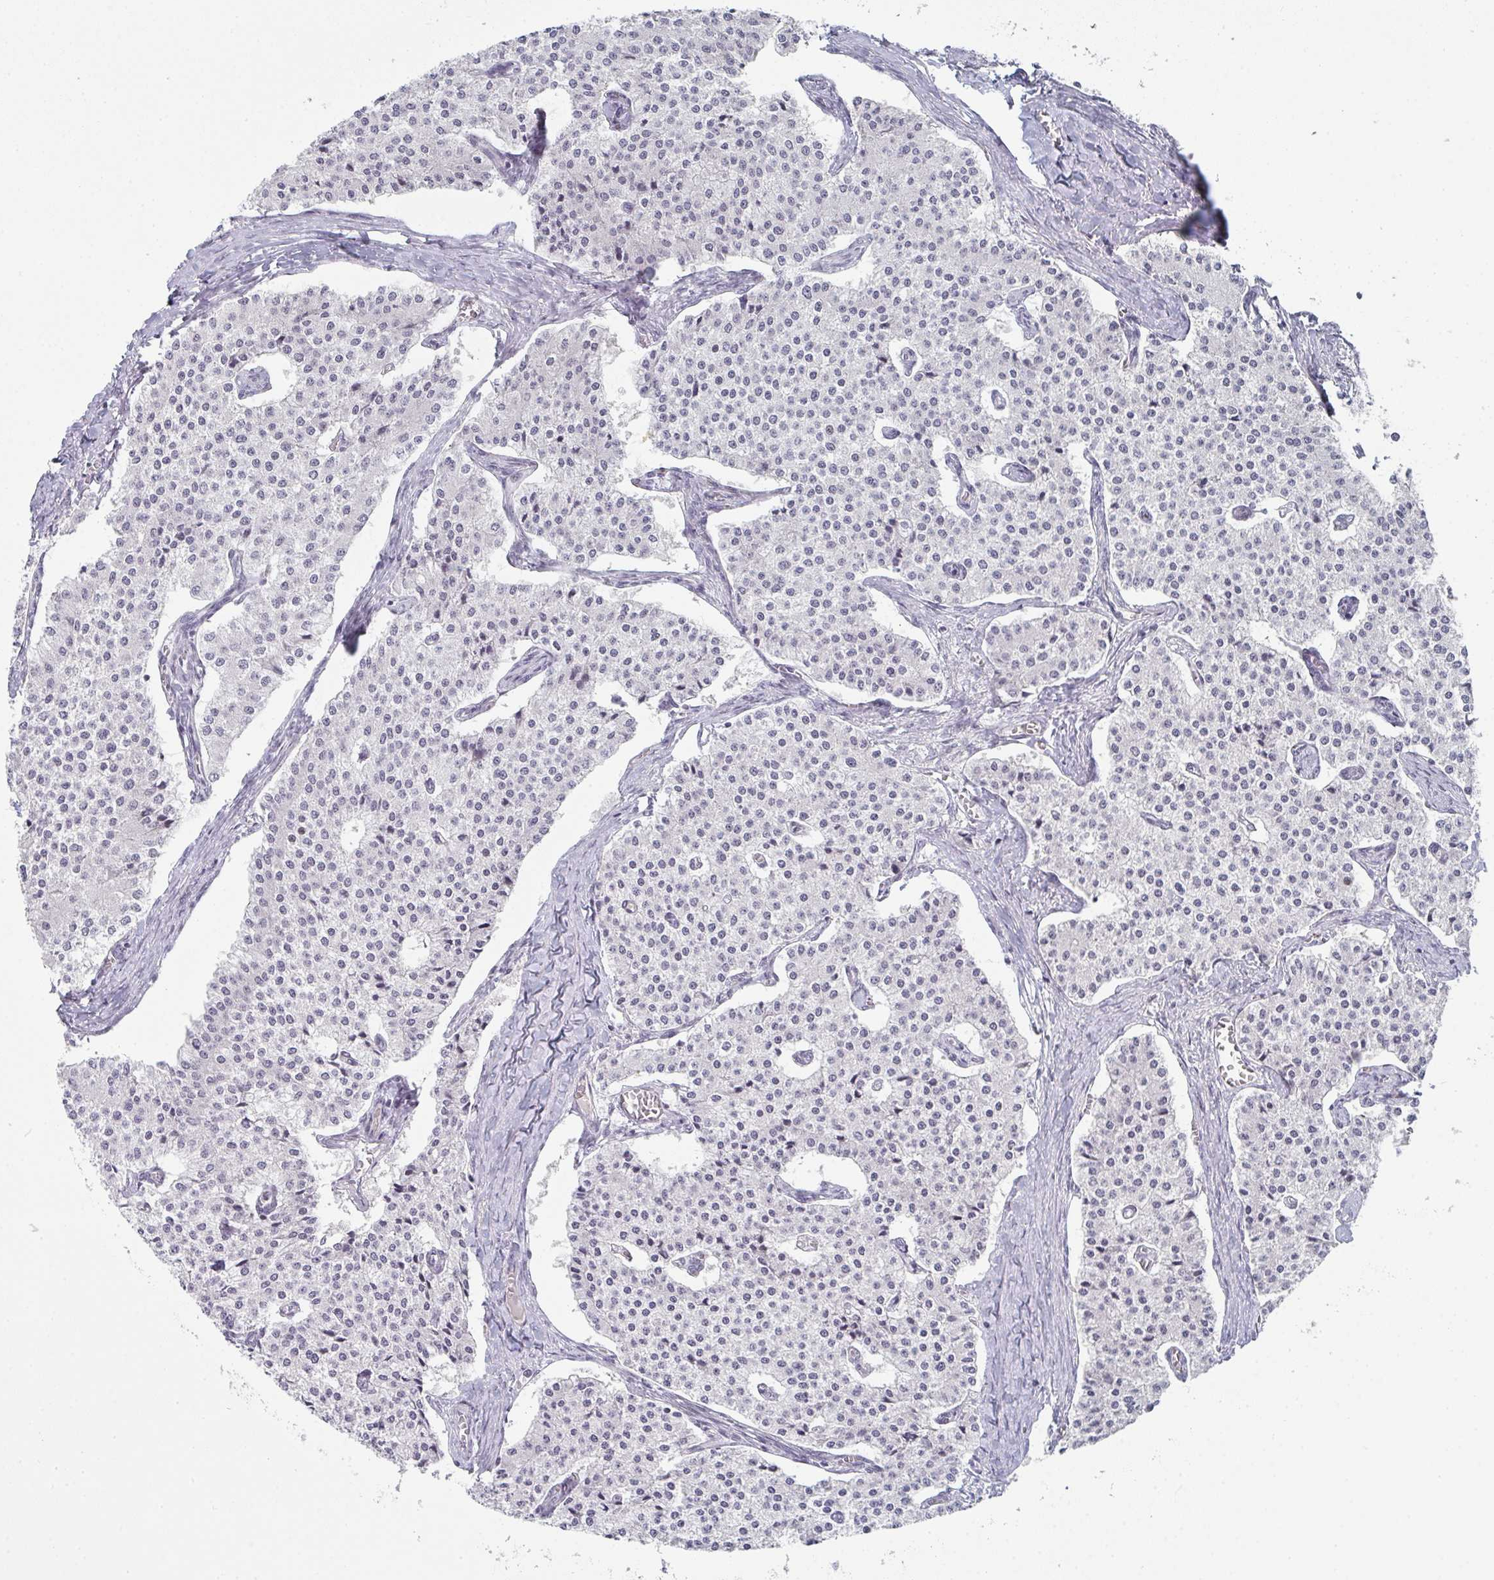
{"staining": {"intensity": "negative", "quantity": "none", "location": "none"}, "tissue": "carcinoid", "cell_type": "Tumor cells", "image_type": "cancer", "snomed": [{"axis": "morphology", "description": "Carcinoid, malignant, NOS"}, {"axis": "topography", "description": "Colon"}], "caption": "This is an immunohistochemistry (IHC) photomicrograph of carcinoid. There is no expression in tumor cells.", "gene": "LIN54", "patient": {"sex": "female", "age": 52}}